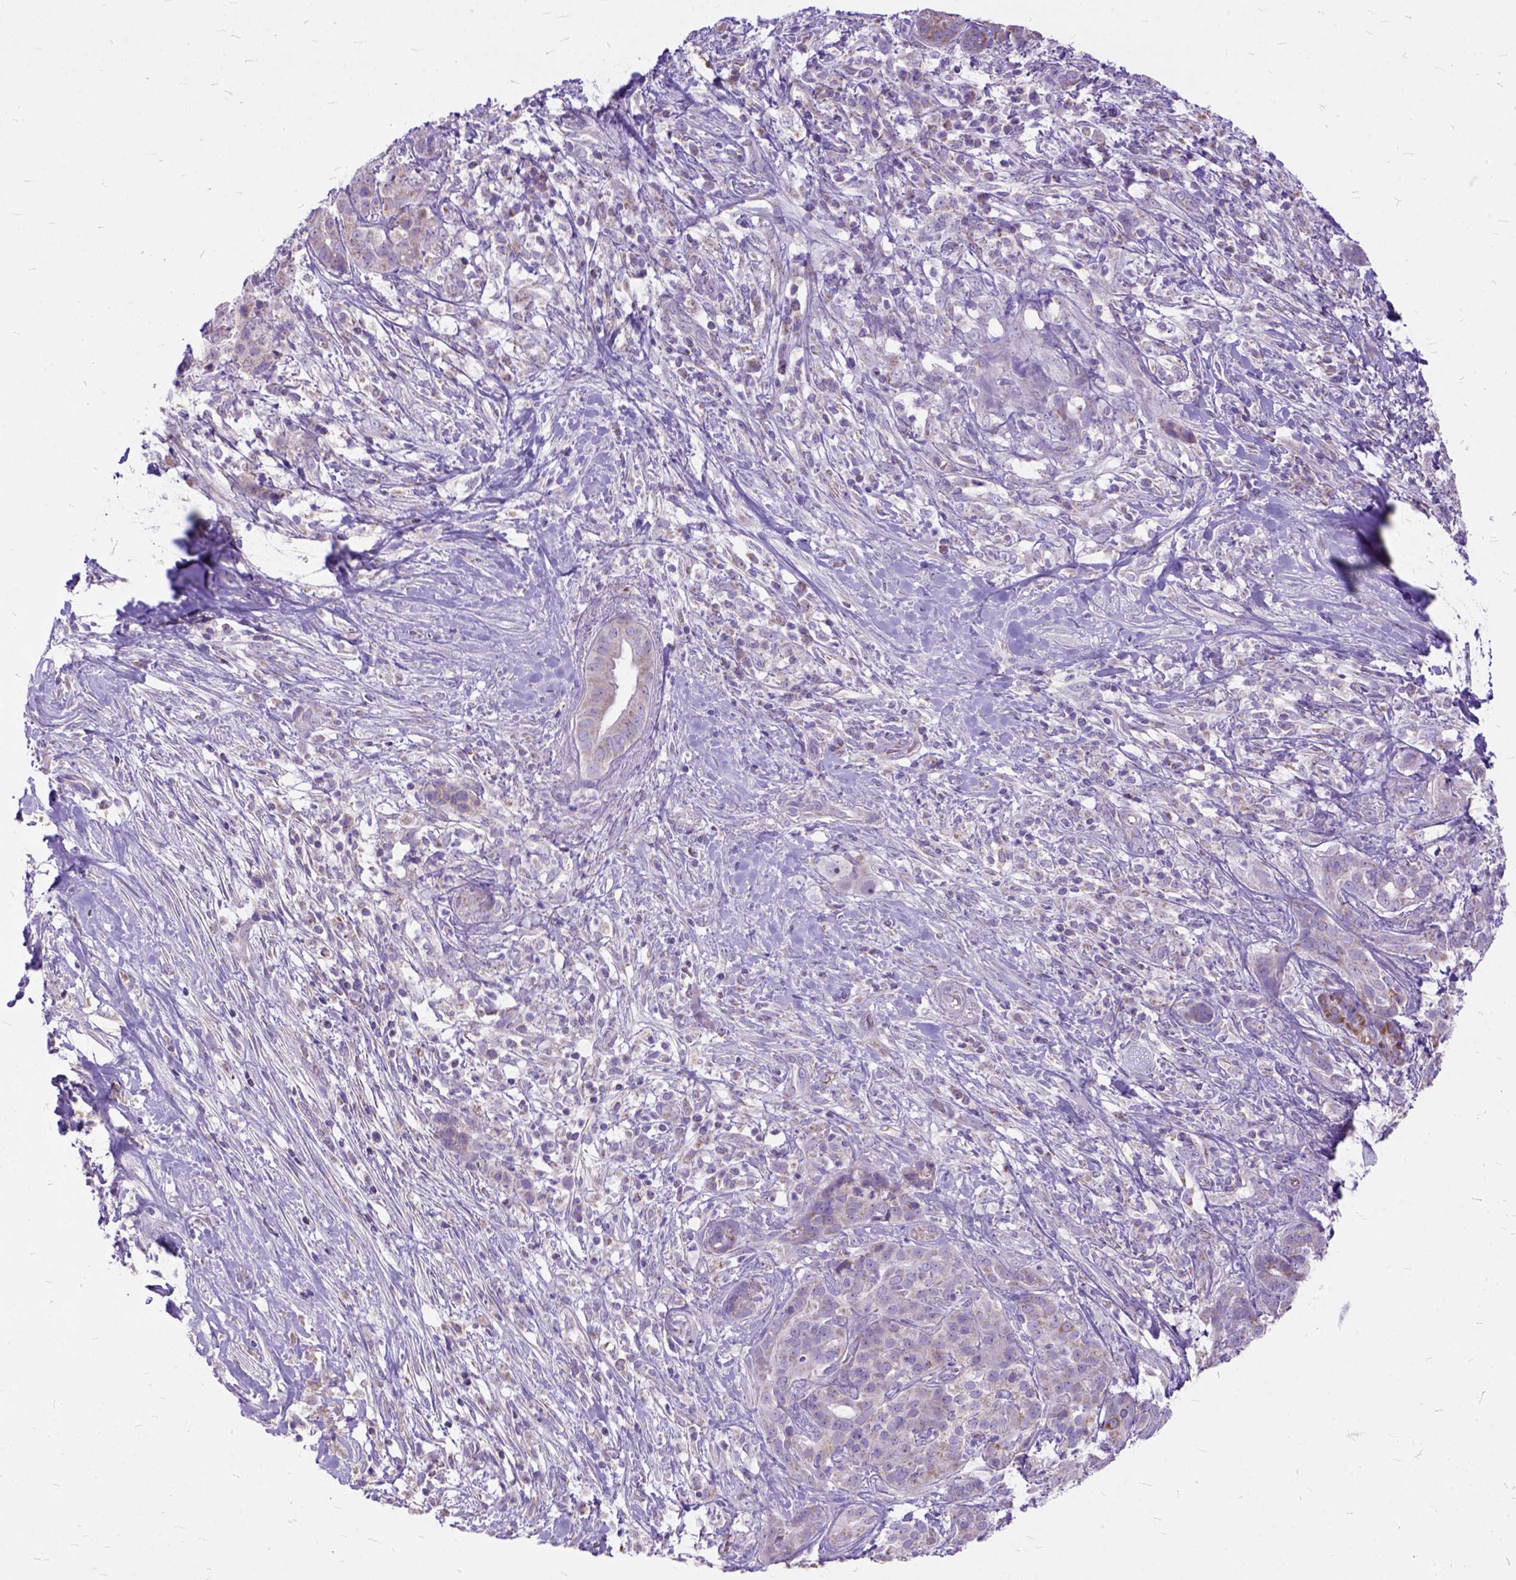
{"staining": {"intensity": "weak", "quantity": "<25%", "location": "cytoplasmic/membranous"}, "tissue": "pancreatic cancer", "cell_type": "Tumor cells", "image_type": "cancer", "snomed": [{"axis": "morphology", "description": "Normal tissue, NOS"}, {"axis": "morphology", "description": "Inflammation, NOS"}, {"axis": "morphology", "description": "Adenocarcinoma, NOS"}, {"axis": "topography", "description": "Pancreas"}], "caption": "High power microscopy histopathology image of an IHC image of adenocarcinoma (pancreatic), revealing no significant staining in tumor cells. (Brightfield microscopy of DAB IHC at high magnification).", "gene": "CTAG2", "patient": {"sex": "male", "age": 57}}